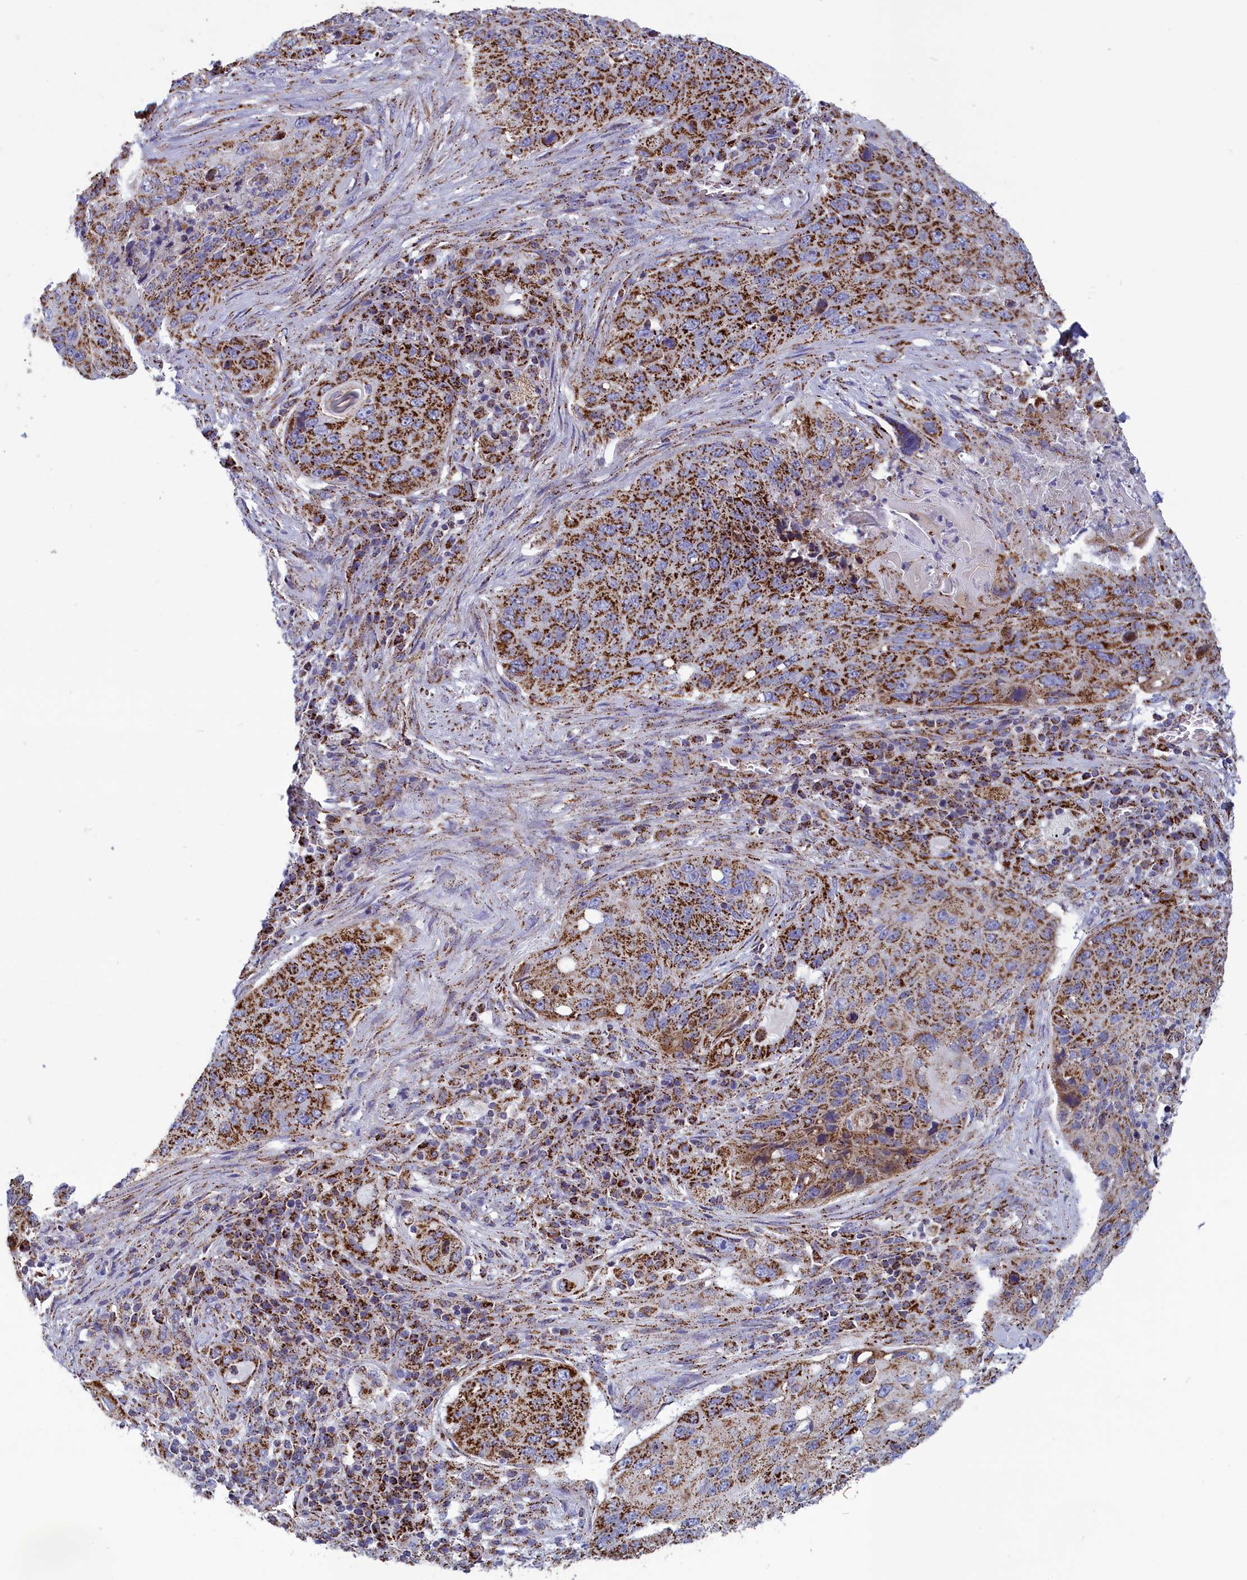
{"staining": {"intensity": "strong", "quantity": ">75%", "location": "cytoplasmic/membranous"}, "tissue": "lung cancer", "cell_type": "Tumor cells", "image_type": "cancer", "snomed": [{"axis": "morphology", "description": "Squamous cell carcinoma, NOS"}, {"axis": "topography", "description": "Lung"}], "caption": "Immunohistochemical staining of human lung cancer reveals high levels of strong cytoplasmic/membranous positivity in about >75% of tumor cells.", "gene": "ISOC2", "patient": {"sex": "female", "age": 63}}